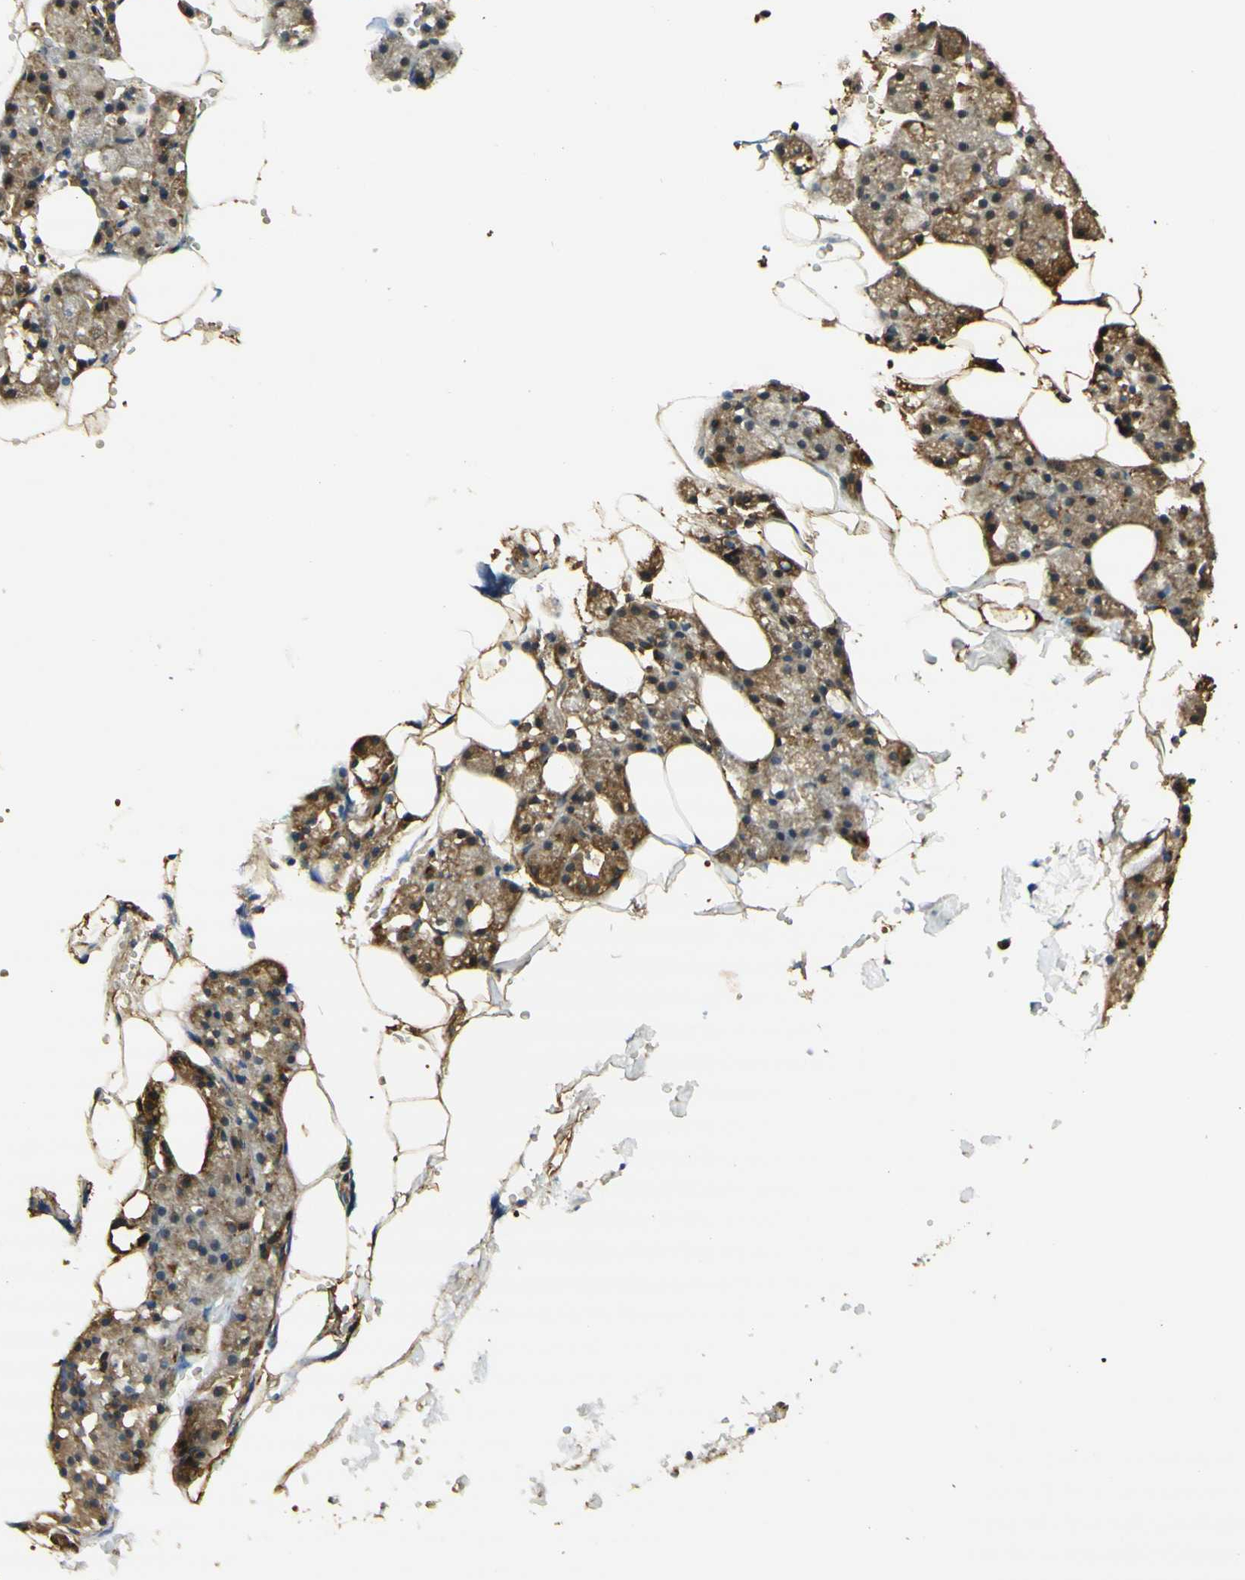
{"staining": {"intensity": "weak", "quantity": ">75%", "location": "cytoplasmic/membranous"}, "tissue": "salivary gland", "cell_type": "Glandular cells", "image_type": "normal", "snomed": [{"axis": "morphology", "description": "Normal tissue, NOS"}, {"axis": "topography", "description": "Salivary gland"}], "caption": "IHC of benign human salivary gland reveals low levels of weak cytoplasmic/membranous staining in approximately >75% of glandular cells.", "gene": "AGER", "patient": {"sex": "male", "age": 62}}